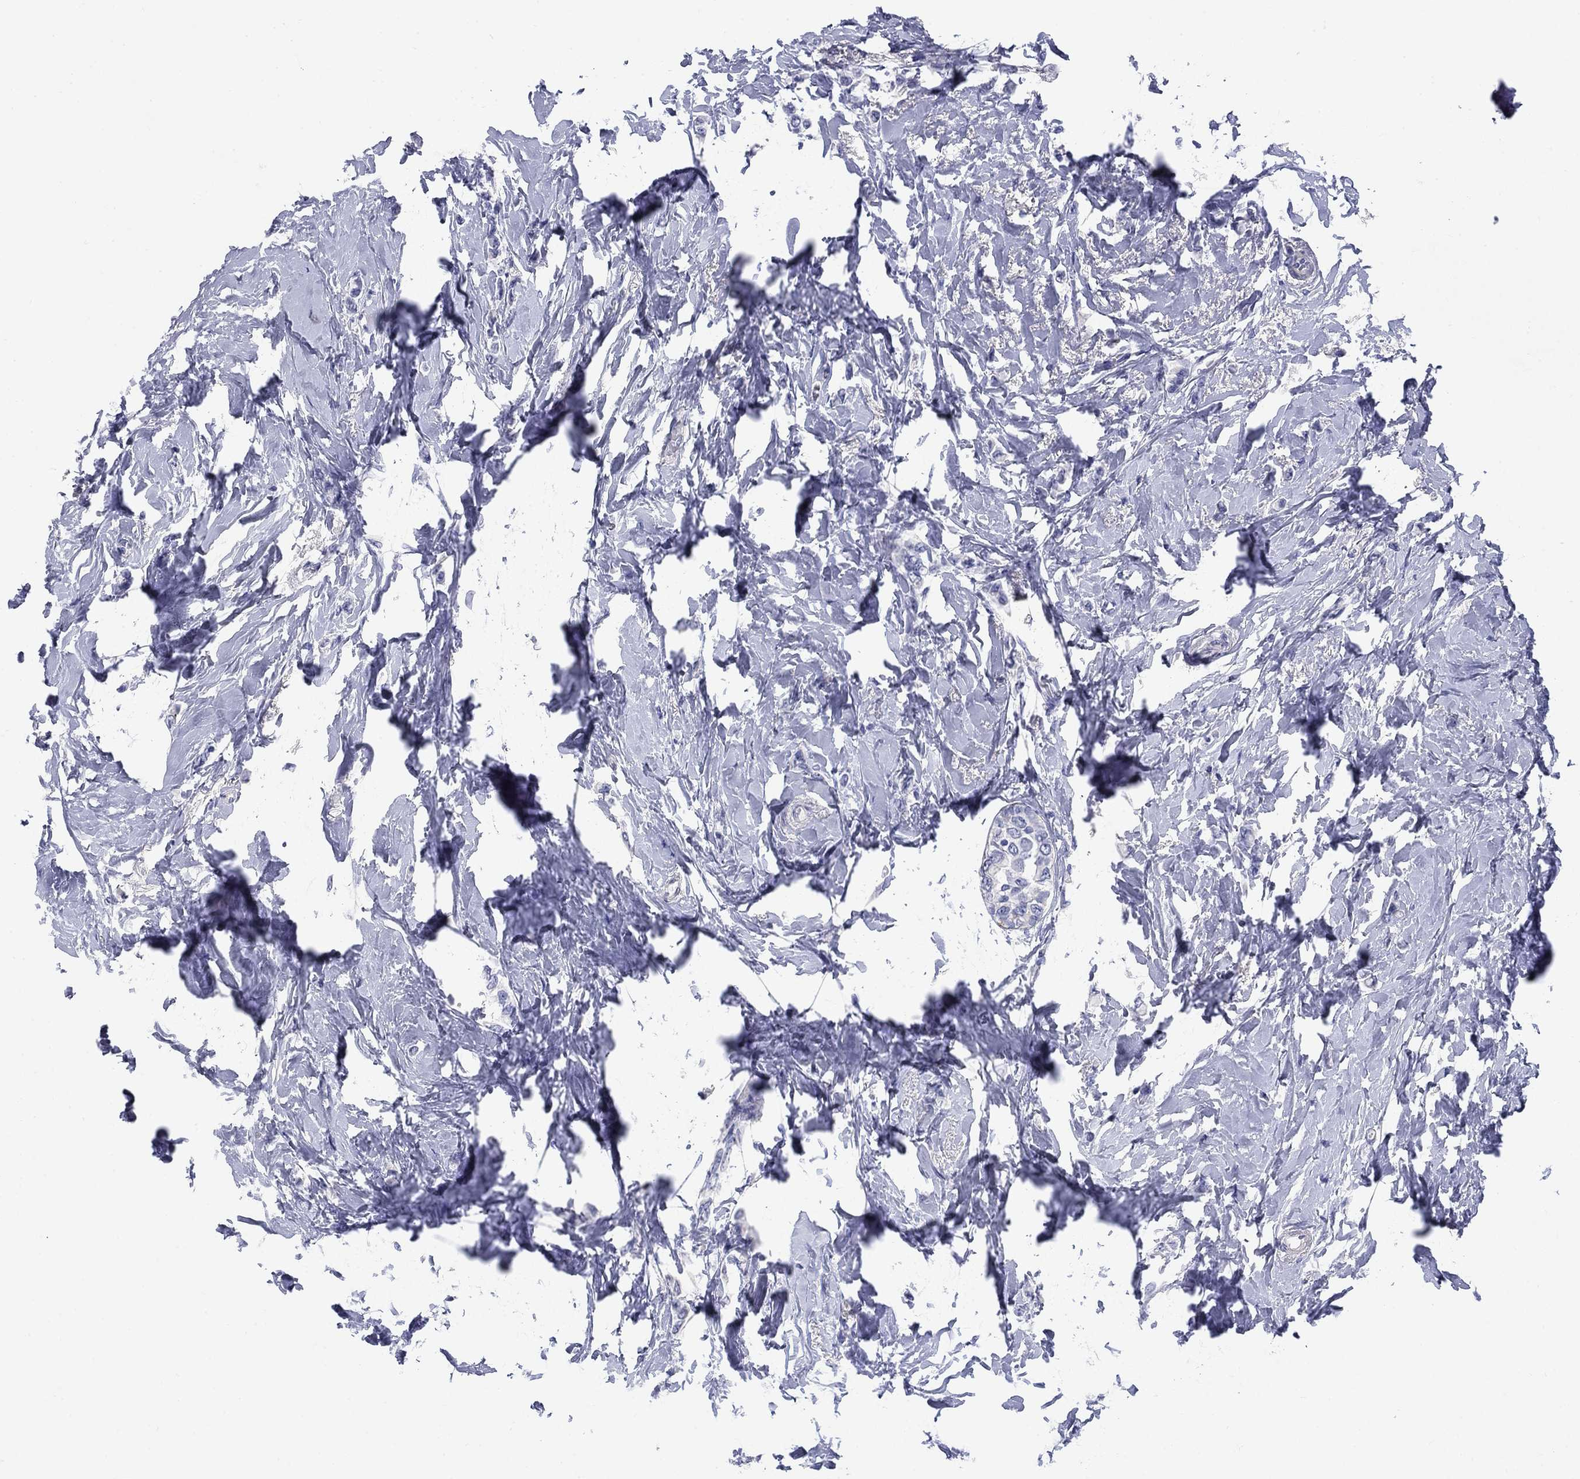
{"staining": {"intensity": "negative", "quantity": "none", "location": "none"}, "tissue": "breast cancer", "cell_type": "Tumor cells", "image_type": "cancer", "snomed": [{"axis": "morphology", "description": "Lobular carcinoma"}, {"axis": "topography", "description": "Breast"}], "caption": "Tumor cells are negative for brown protein staining in lobular carcinoma (breast).", "gene": "PRKCG", "patient": {"sex": "female", "age": 66}}